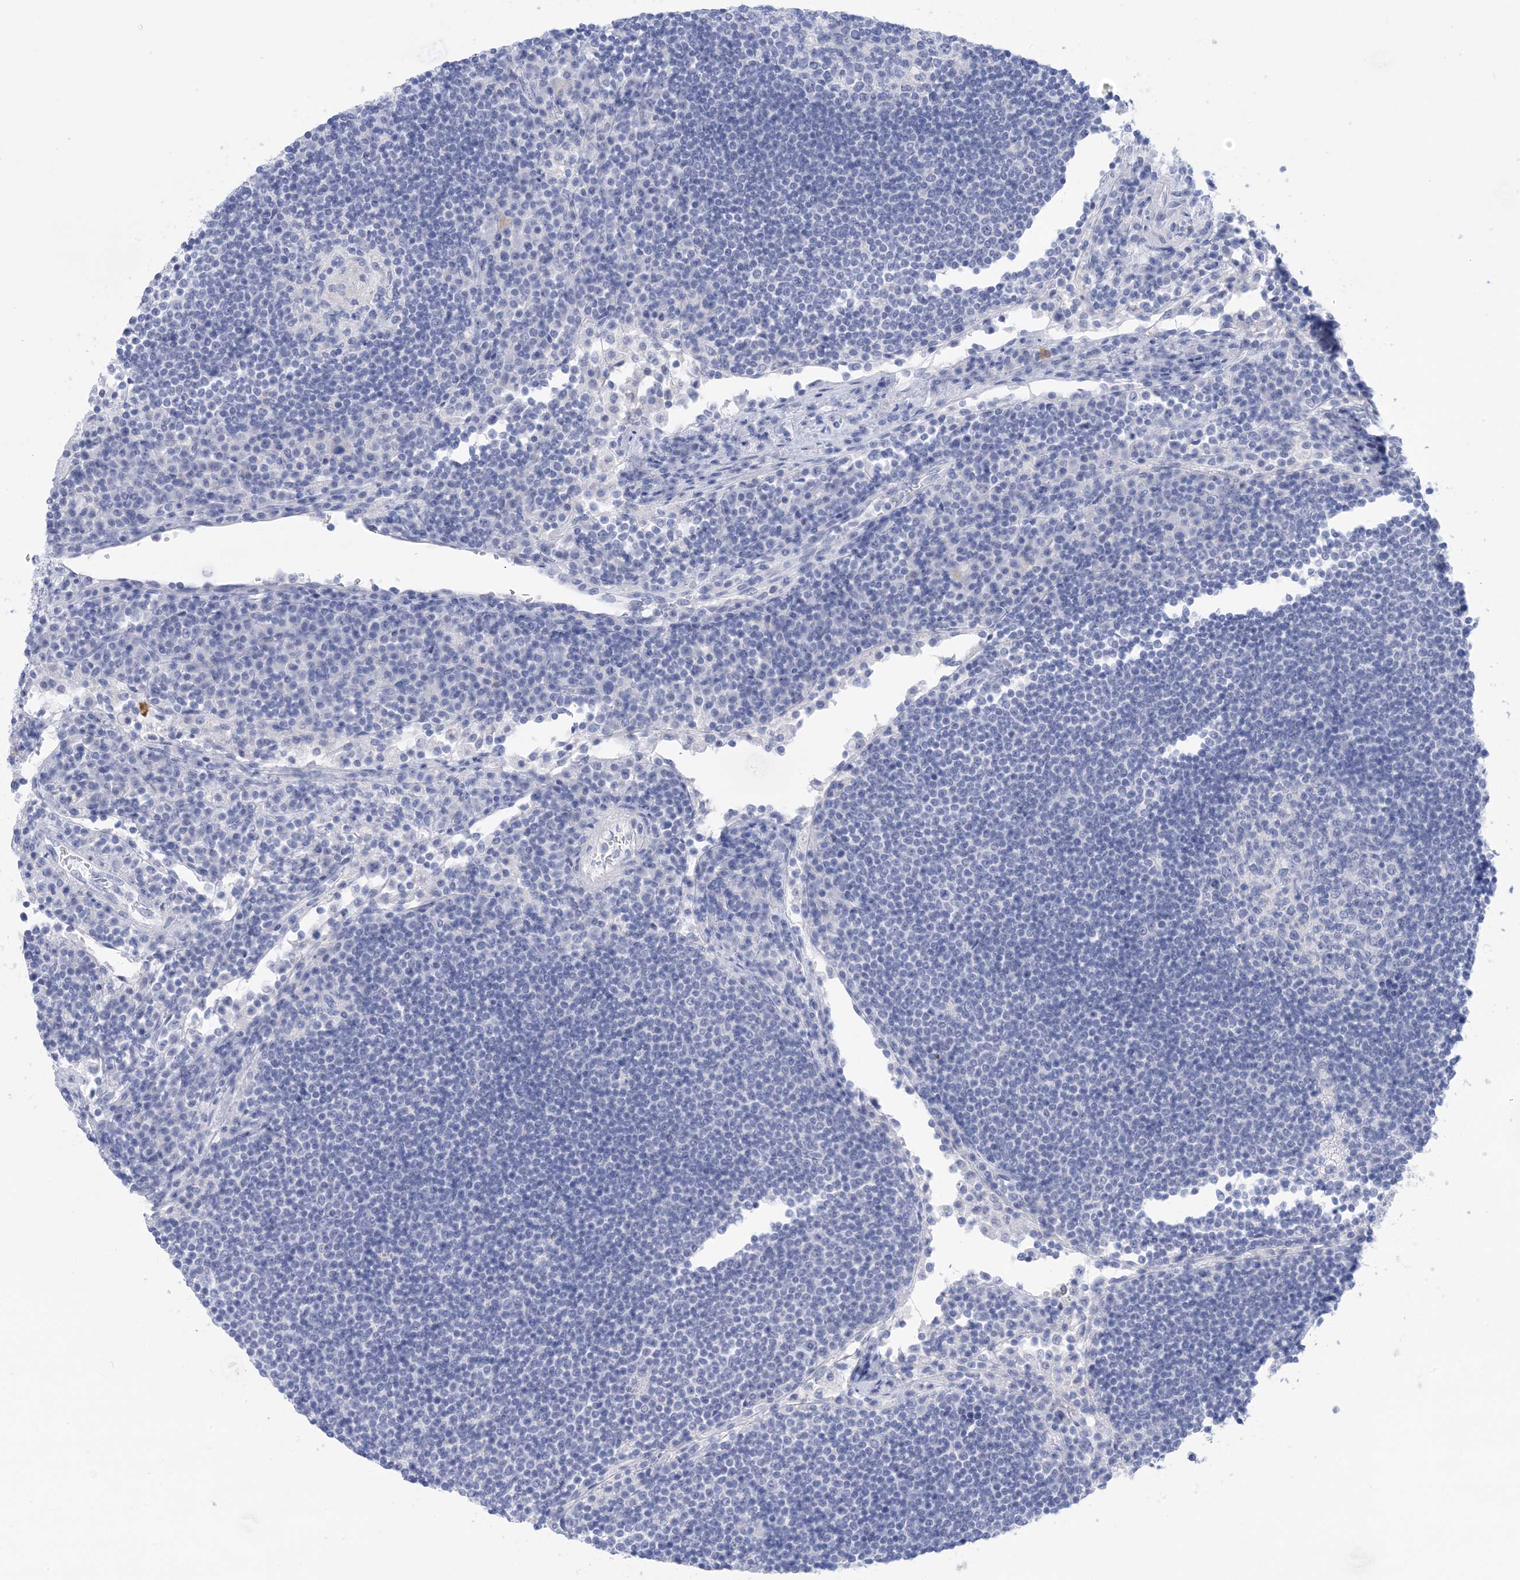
{"staining": {"intensity": "negative", "quantity": "none", "location": "none"}, "tissue": "lymph node", "cell_type": "Germinal center cells", "image_type": "normal", "snomed": [{"axis": "morphology", "description": "Normal tissue, NOS"}, {"axis": "topography", "description": "Lymph node"}], "caption": "Immunohistochemistry histopathology image of benign human lymph node stained for a protein (brown), which displays no staining in germinal center cells.", "gene": "SH3YL1", "patient": {"sex": "female", "age": 53}}